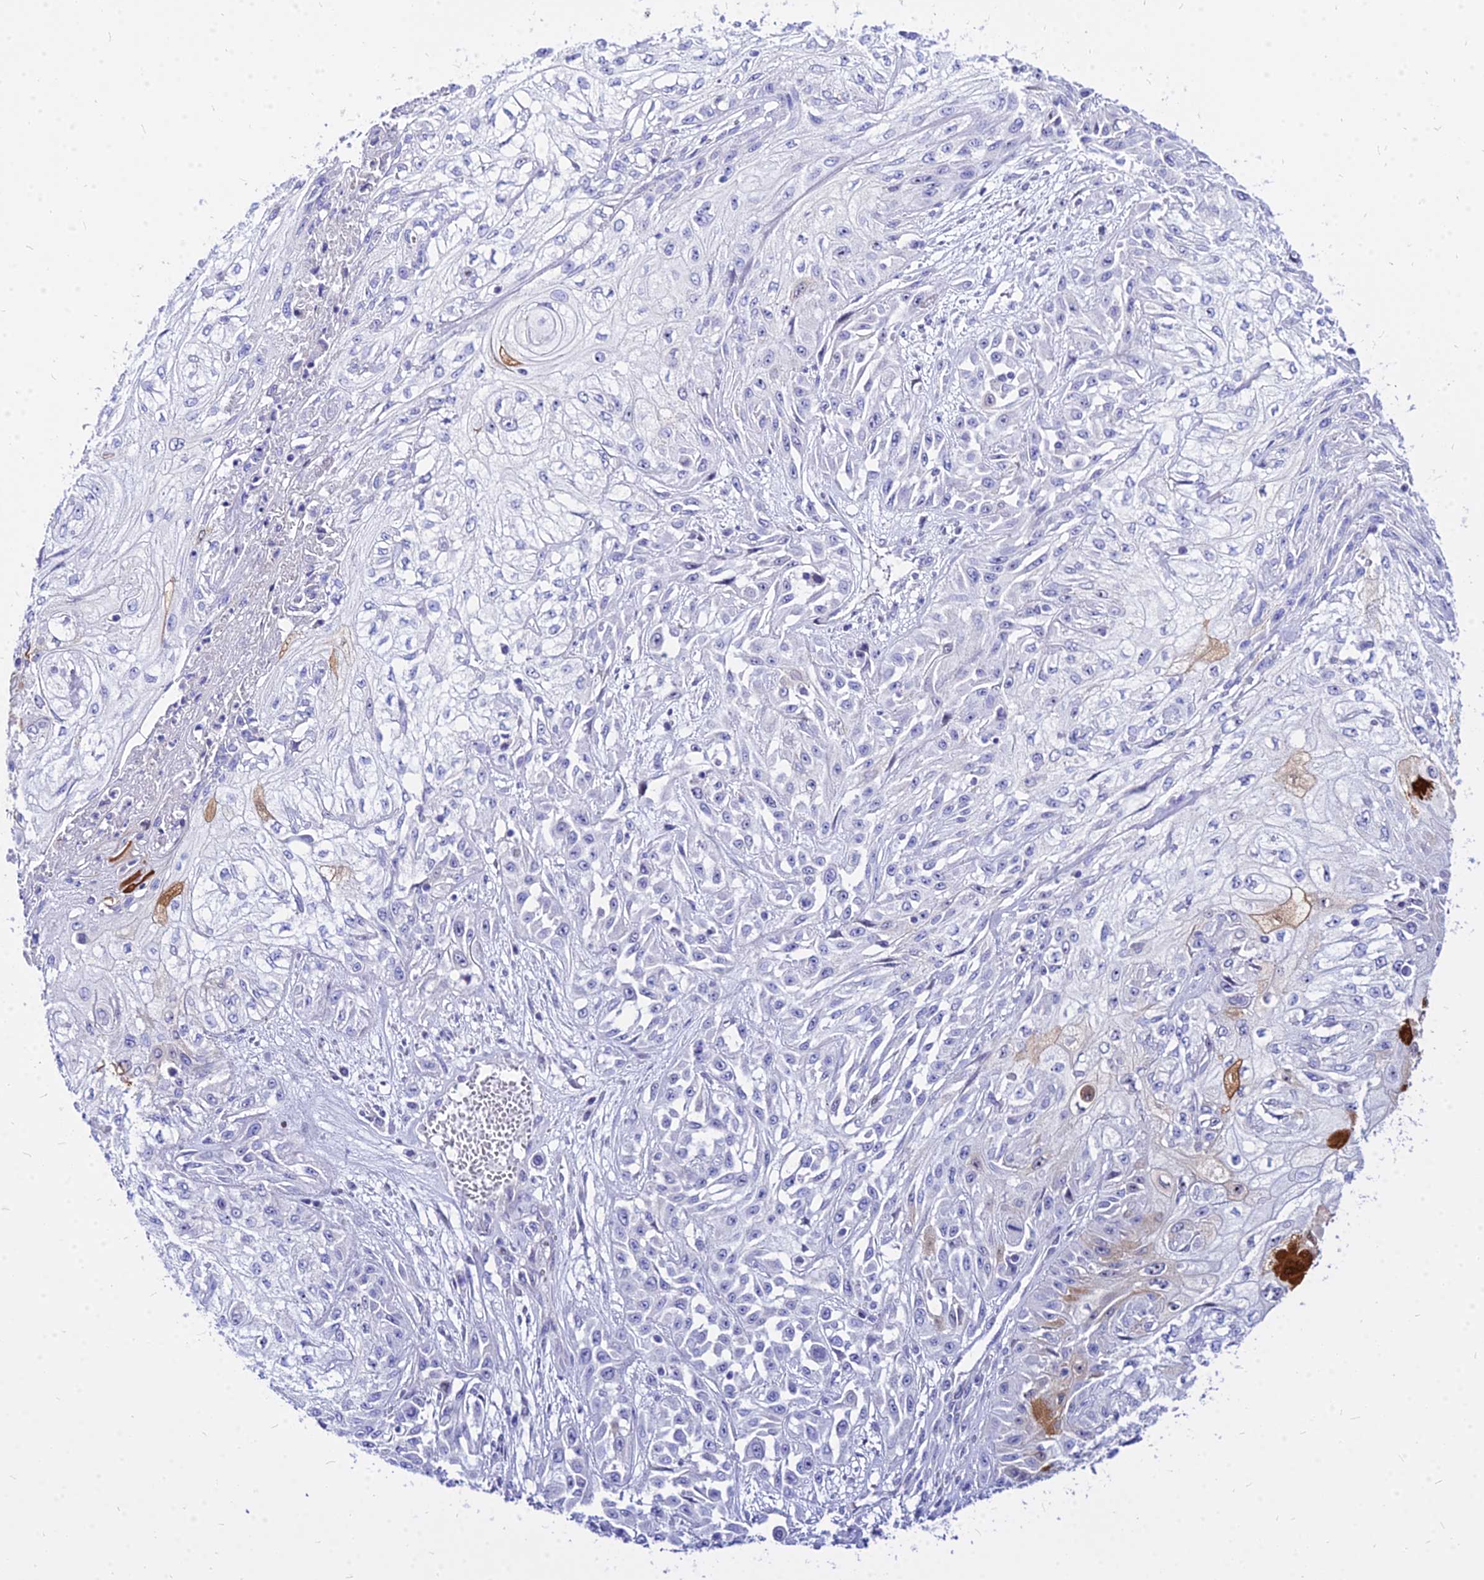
{"staining": {"intensity": "negative", "quantity": "none", "location": "none"}, "tissue": "skin cancer", "cell_type": "Tumor cells", "image_type": "cancer", "snomed": [{"axis": "morphology", "description": "Squamous cell carcinoma, NOS"}, {"axis": "morphology", "description": "Squamous cell carcinoma, metastatic, NOS"}, {"axis": "topography", "description": "Skin"}, {"axis": "topography", "description": "Lymph node"}], "caption": "Squamous cell carcinoma (skin) stained for a protein using immunohistochemistry reveals no staining tumor cells.", "gene": "CARD18", "patient": {"sex": "male", "age": 75}}